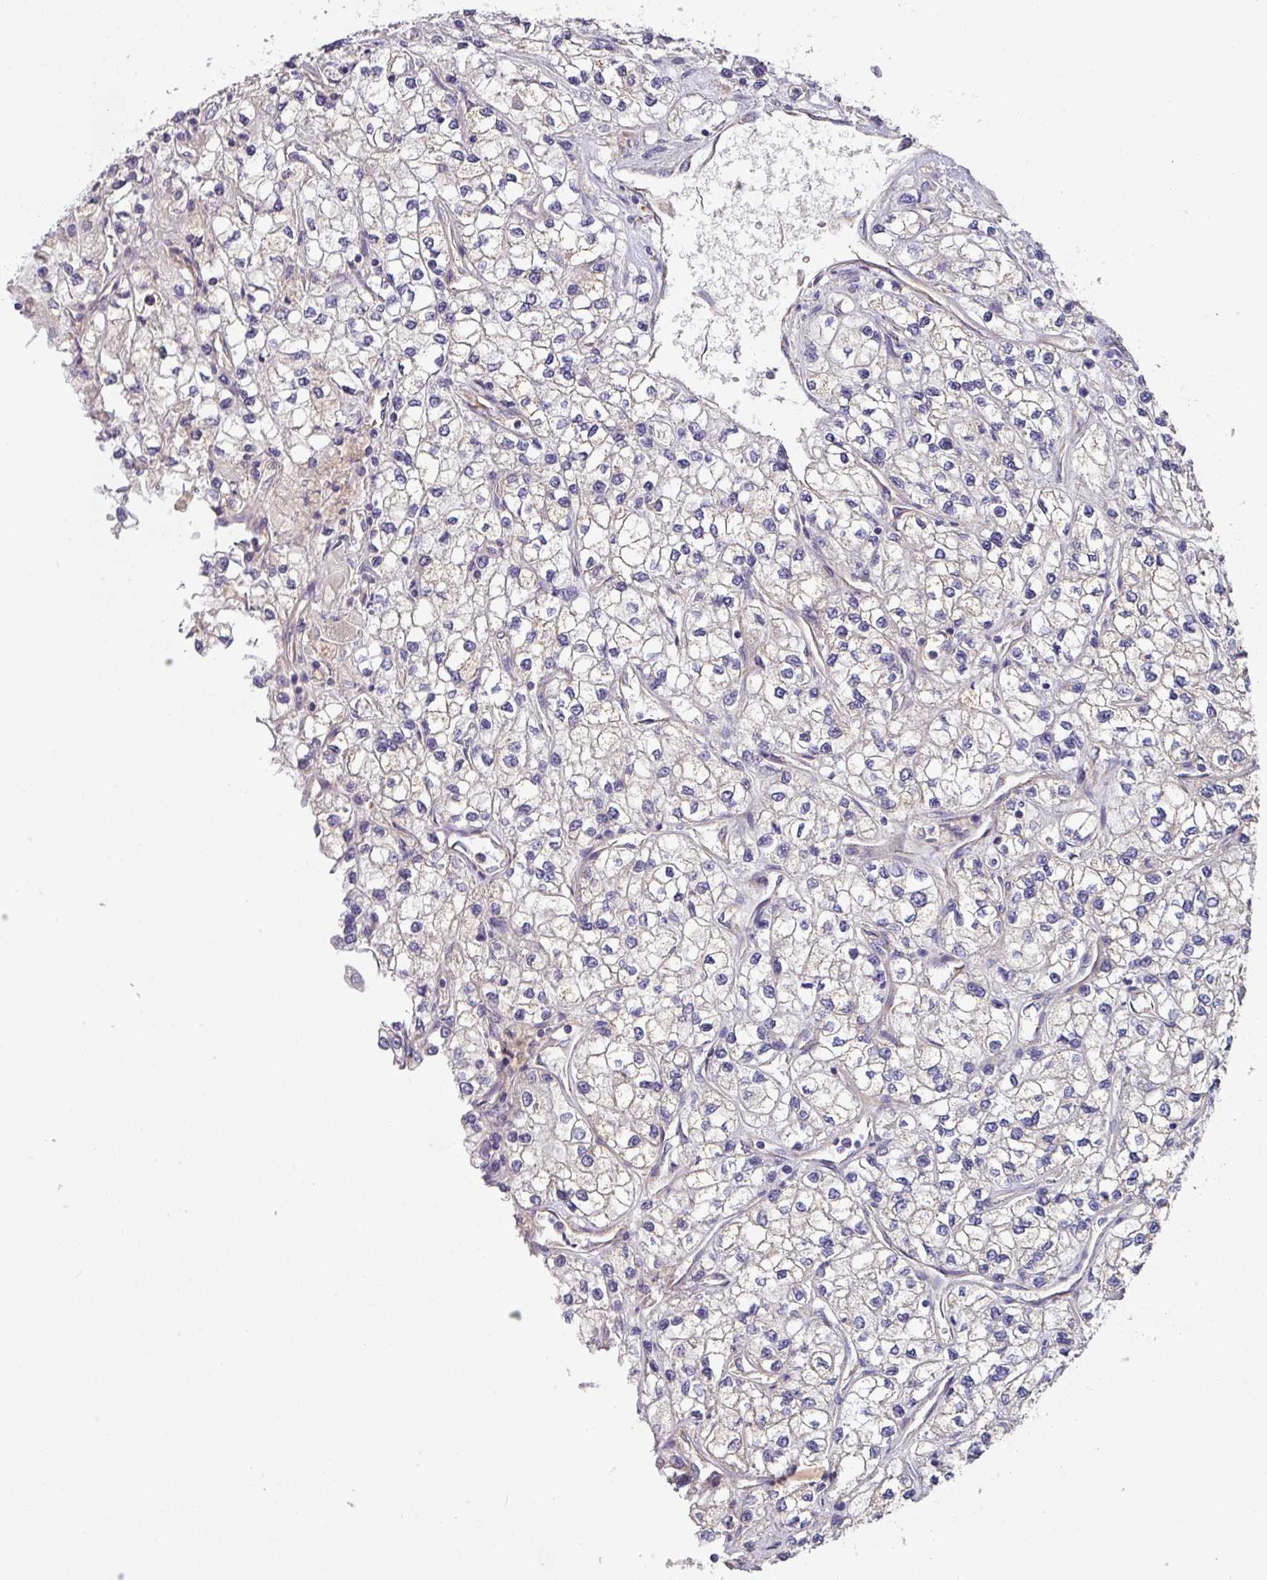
{"staining": {"intensity": "weak", "quantity": "25%-75%", "location": "cytoplasmic/membranous"}, "tissue": "renal cancer", "cell_type": "Tumor cells", "image_type": "cancer", "snomed": [{"axis": "morphology", "description": "Adenocarcinoma, NOS"}, {"axis": "topography", "description": "Kidney"}], "caption": "Protein staining of renal adenocarcinoma tissue shows weak cytoplasmic/membranous expression in approximately 25%-75% of tumor cells.", "gene": "DCAF12L2", "patient": {"sex": "male", "age": 80}}